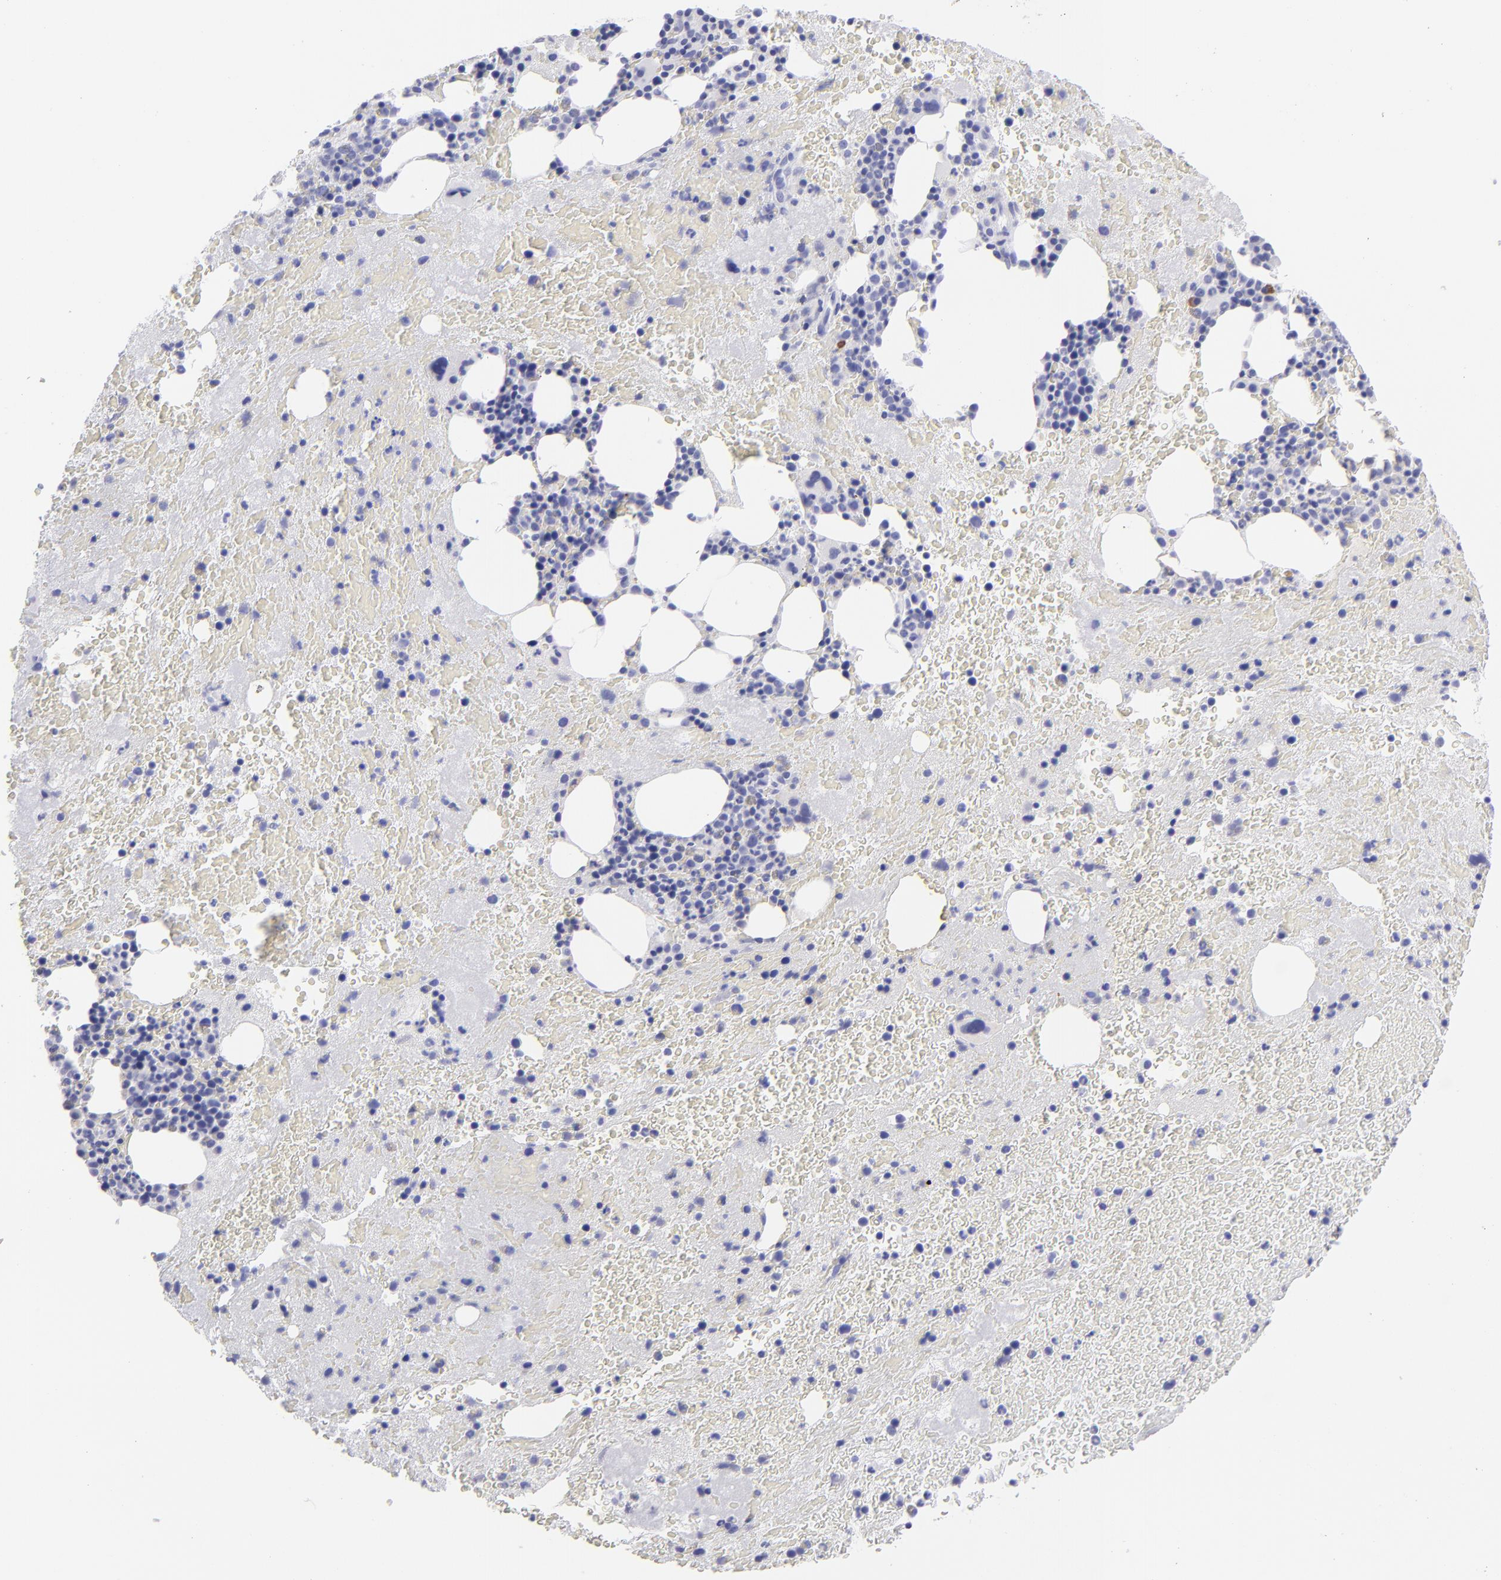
{"staining": {"intensity": "negative", "quantity": "none", "location": "none"}, "tissue": "bone marrow", "cell_type": "Hematopoietic cells", "image_type": "normal", "snomed": [{"axis": "morphology", "description": "Normal tissue, NOS"}, {"axis": "topography", "description": "Bone marrow"}], "caption": "This histopathology image is of unremarkable bone marrow stained with immunohistochemistry (IHC) to label a protein in brown with the nuclei are counter-stained blue. There is no positivity in hematopoietic cells.", "gene": "SLC1A2", "patient": {"sex": "male", "age": 76}}